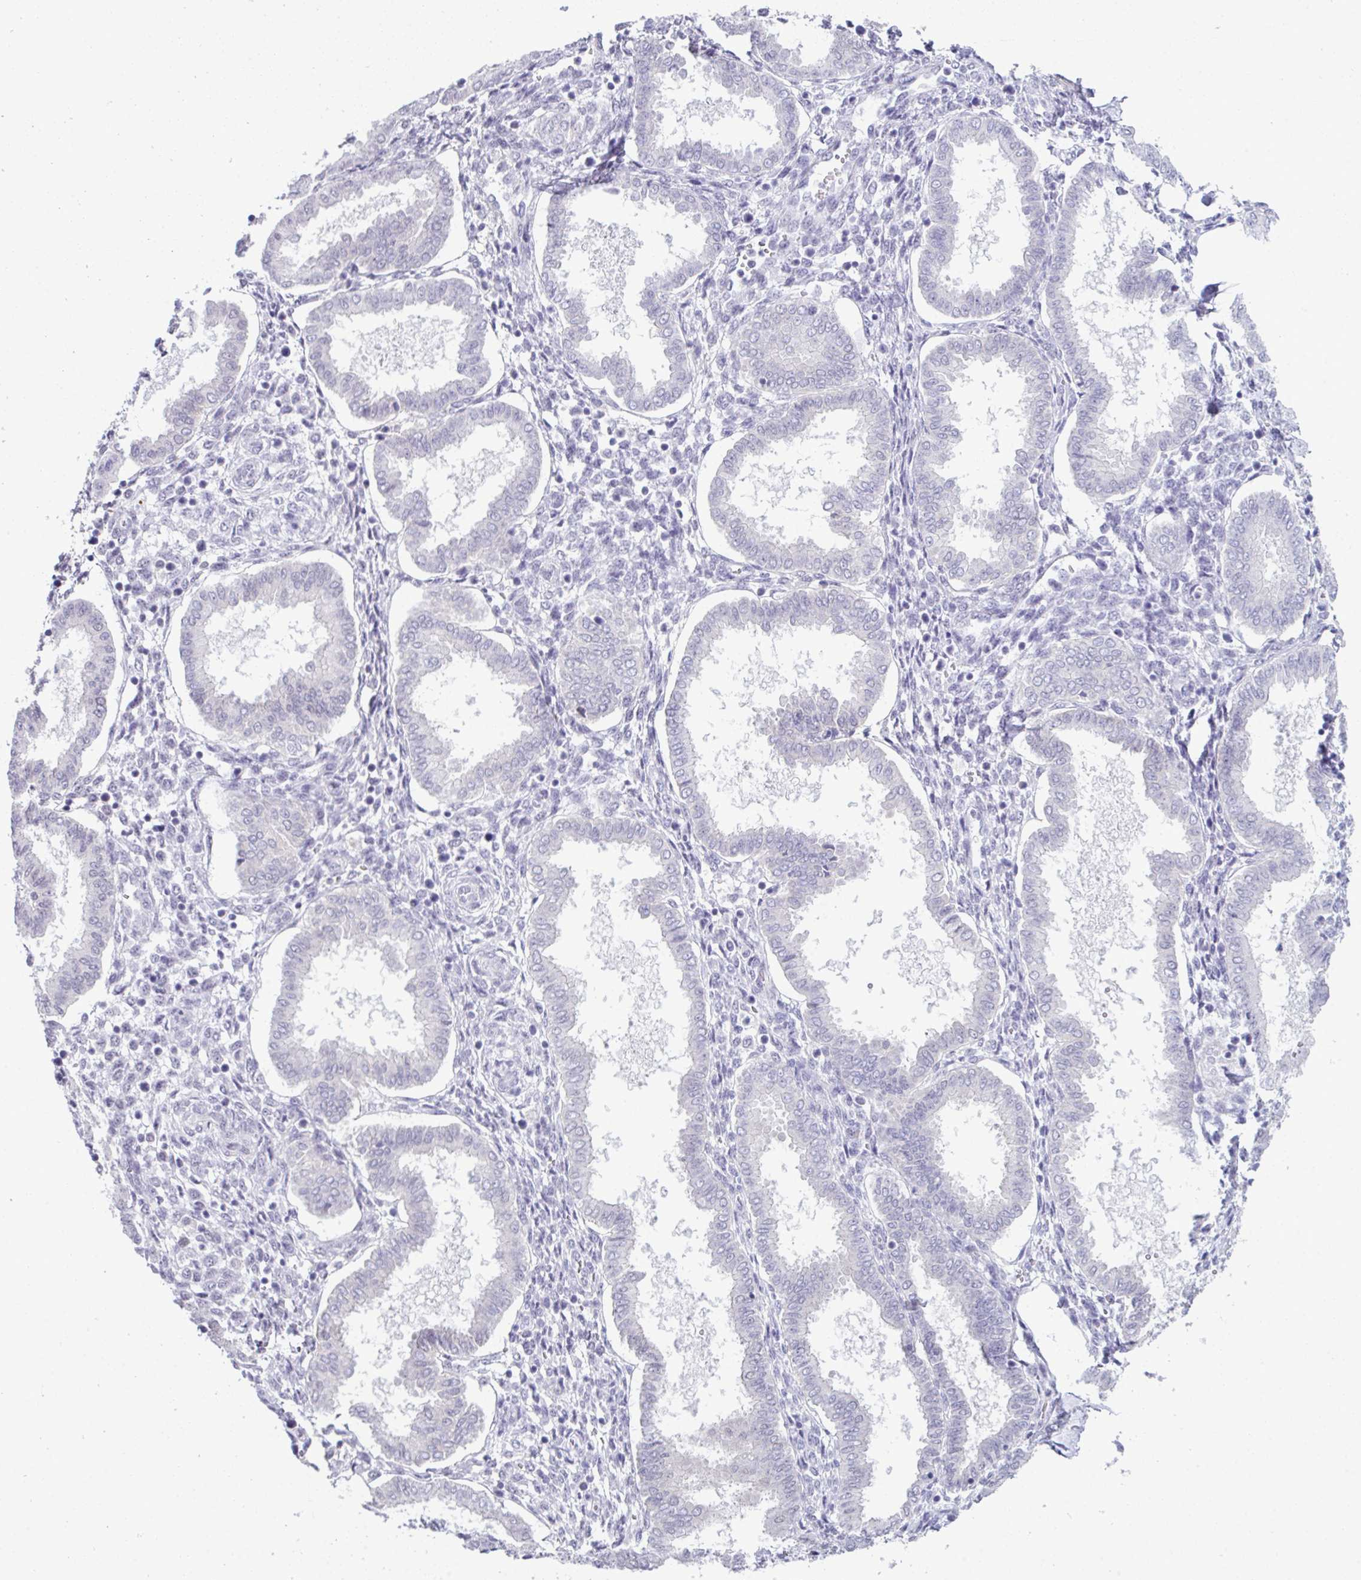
{"staining": {"intensity": "negative", "quantity": "none", "location": "none"}, "tissue": "endometrium", "cell_type": "Cells in endometrial stroma", "image_type": "normal", "snomed": [{"axis": "morphology", "description": "Normal tissue, NOS"}, {"axis": "topography", "description": "Endometrium"}], "caption": "An image of human endometrium is negative for staining in cells in endometrial stroma. Brightfield microscopy of immunohistochemistry (IHC) stained with DAB (brown) and hematoxylin (blue), captured at high magnification.", "gene": "ATP6V0D2", "patient": {"sex": "female", "age": 24}}